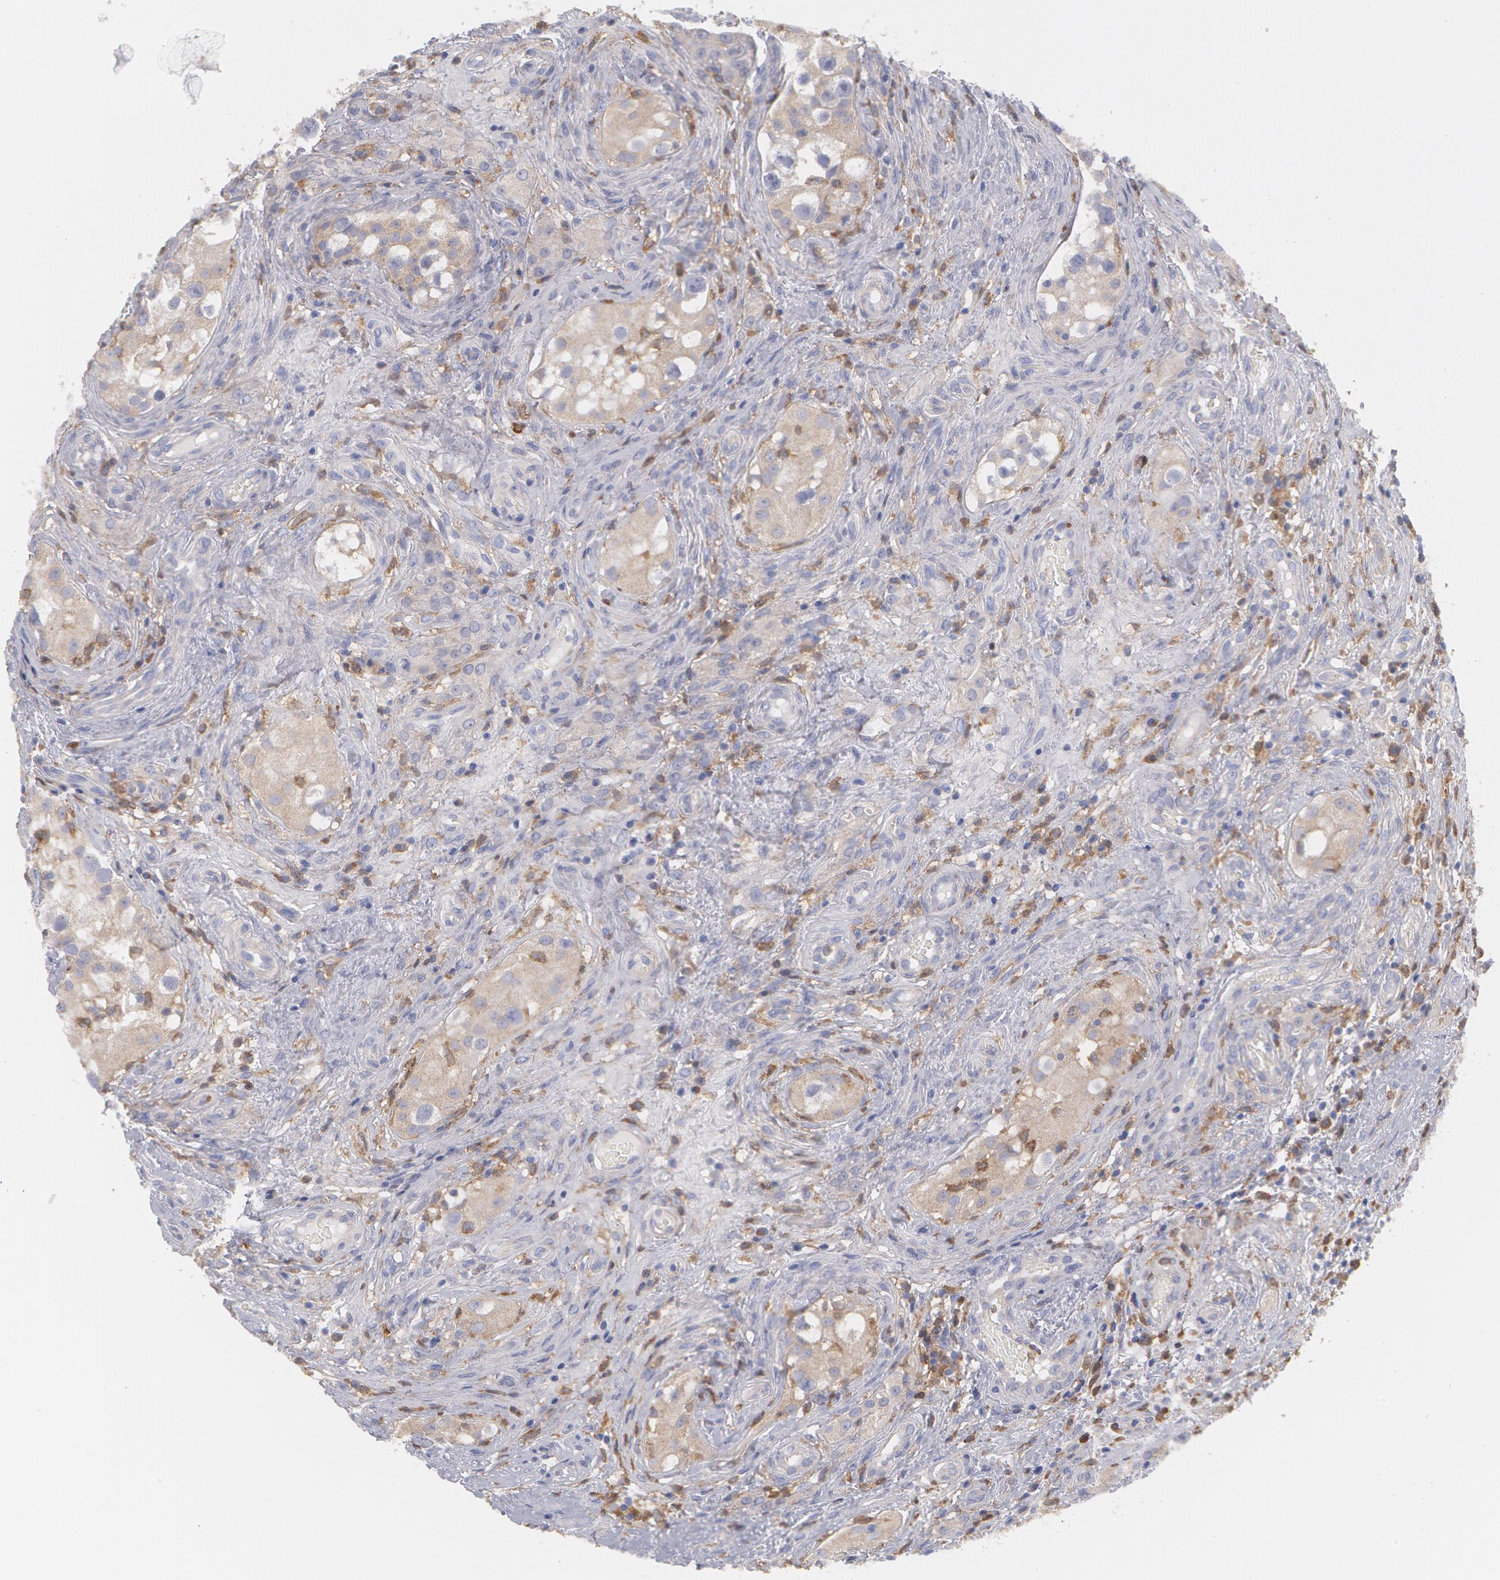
{"staining": {"intensity": "weak", "quantity": "25%-75%", "location": "cytoplasmic/membranous"}, "tissue": "testis cancer", "cell_type": "Tumor cells", "image_type": "cancer", "snomed": [{"axis": "morphology", "description": "Carcinoma, Embryonal, NOS"}, {"axis": "topography", "description": "Testis"}], "caption": "Brown immunohistochemical staining in human embryonal carcinoma (testis) displays weak cytoplasmic/membranous positivity in about 25%-75% of tumor cells. (Stains: DAB (3,3'-diaminobenzidine) in brown, nuclei in blue, Microscopy: brightfield microscopy at high magnification).", "gene": "SYK", "patient": {"sex": "male", "age": 31}}